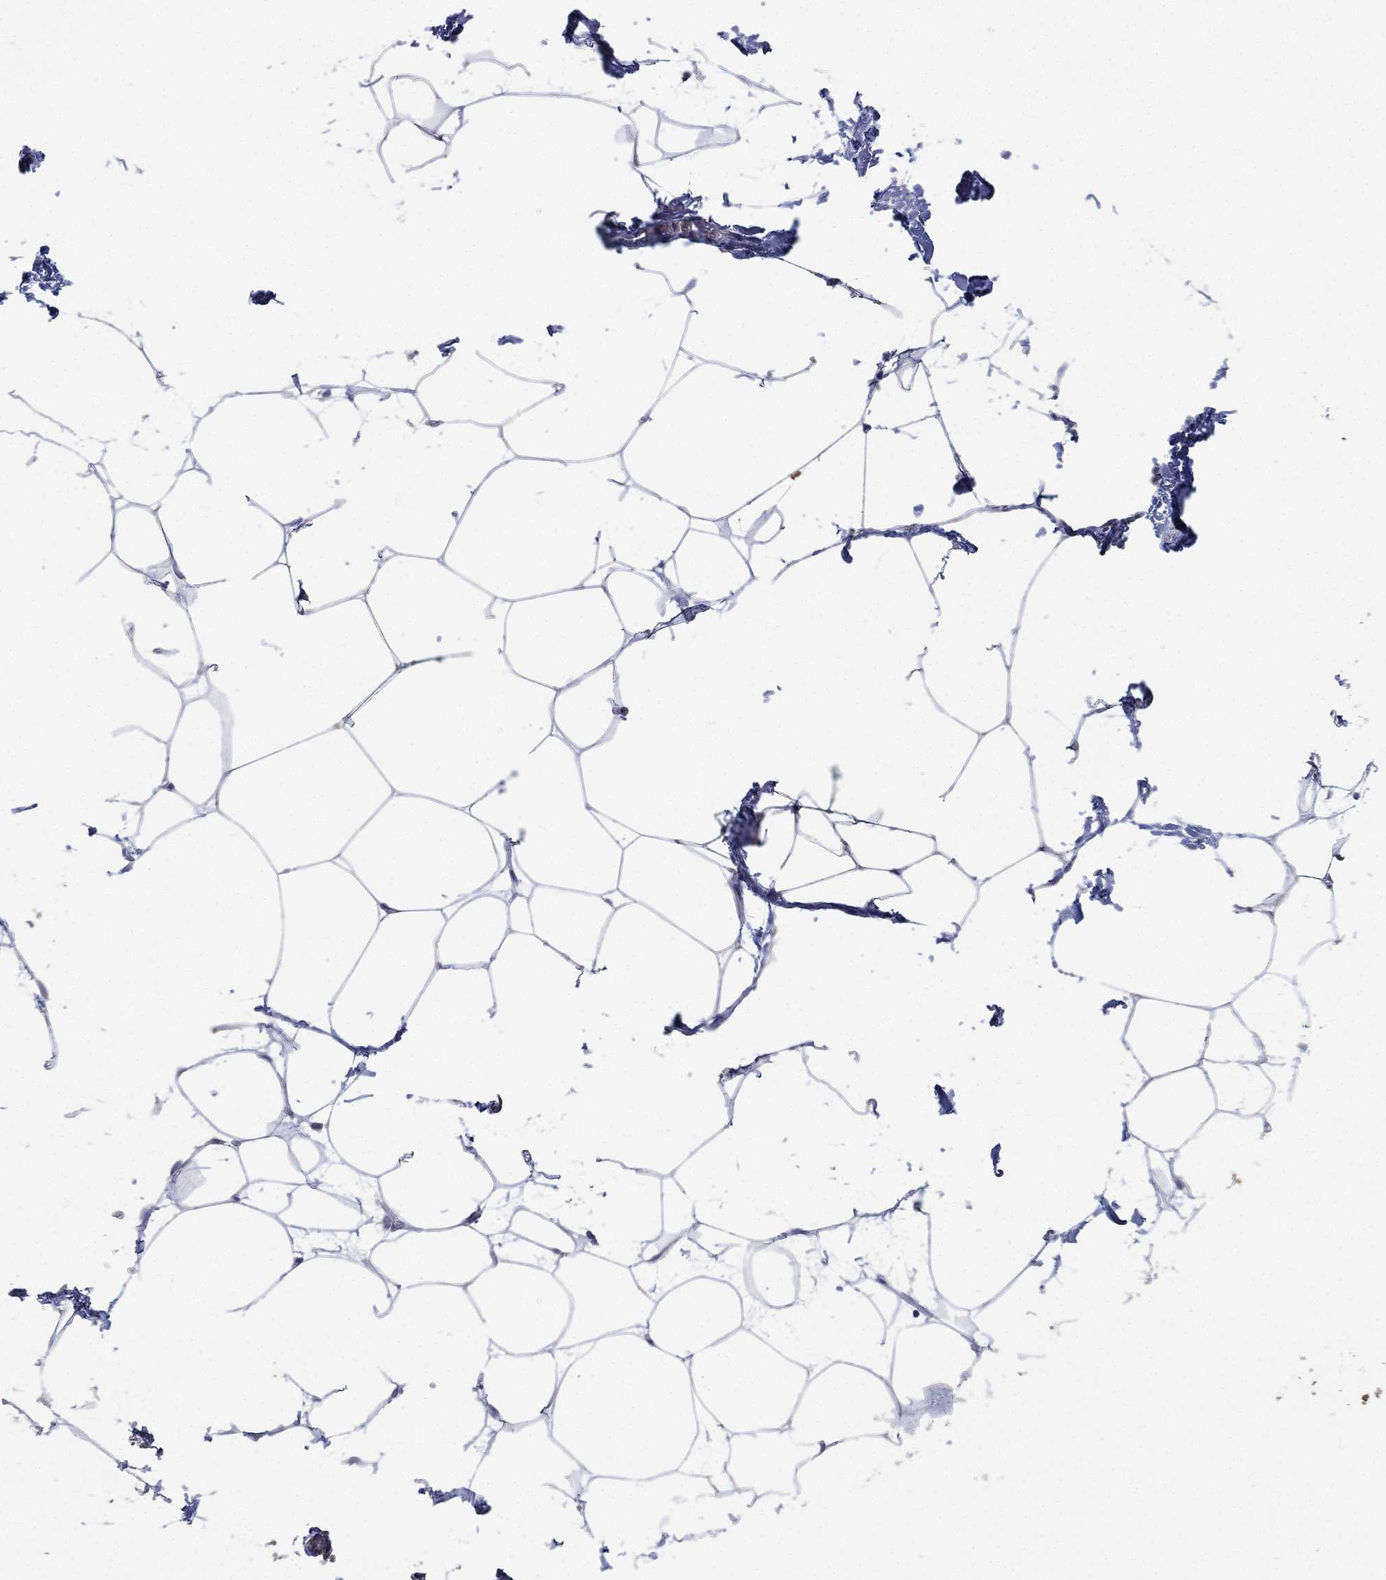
{"staining": {"intensity": "negative", "quantity": "none", "location": "none"}, "tissue": "adipose tissue", "cell_type": "Adipocytes", "image_type": "normal", "snomed": [{"axis": "morphology", "description": "Normal tissue, NOS"}, {"axis": "topography", "description": "Adipose tissue"}], "caption": "Adipose tissue was stained to show a protein in brown. There is no significant staining in adipocytes. (Brightfield microscopy of DAB (3,3'-diaminobenzidine) immunohistochemistry (IHC) at high magnification).", "gene": "ALDH7A1", "patient": {"sex": "male", "age": 57}}